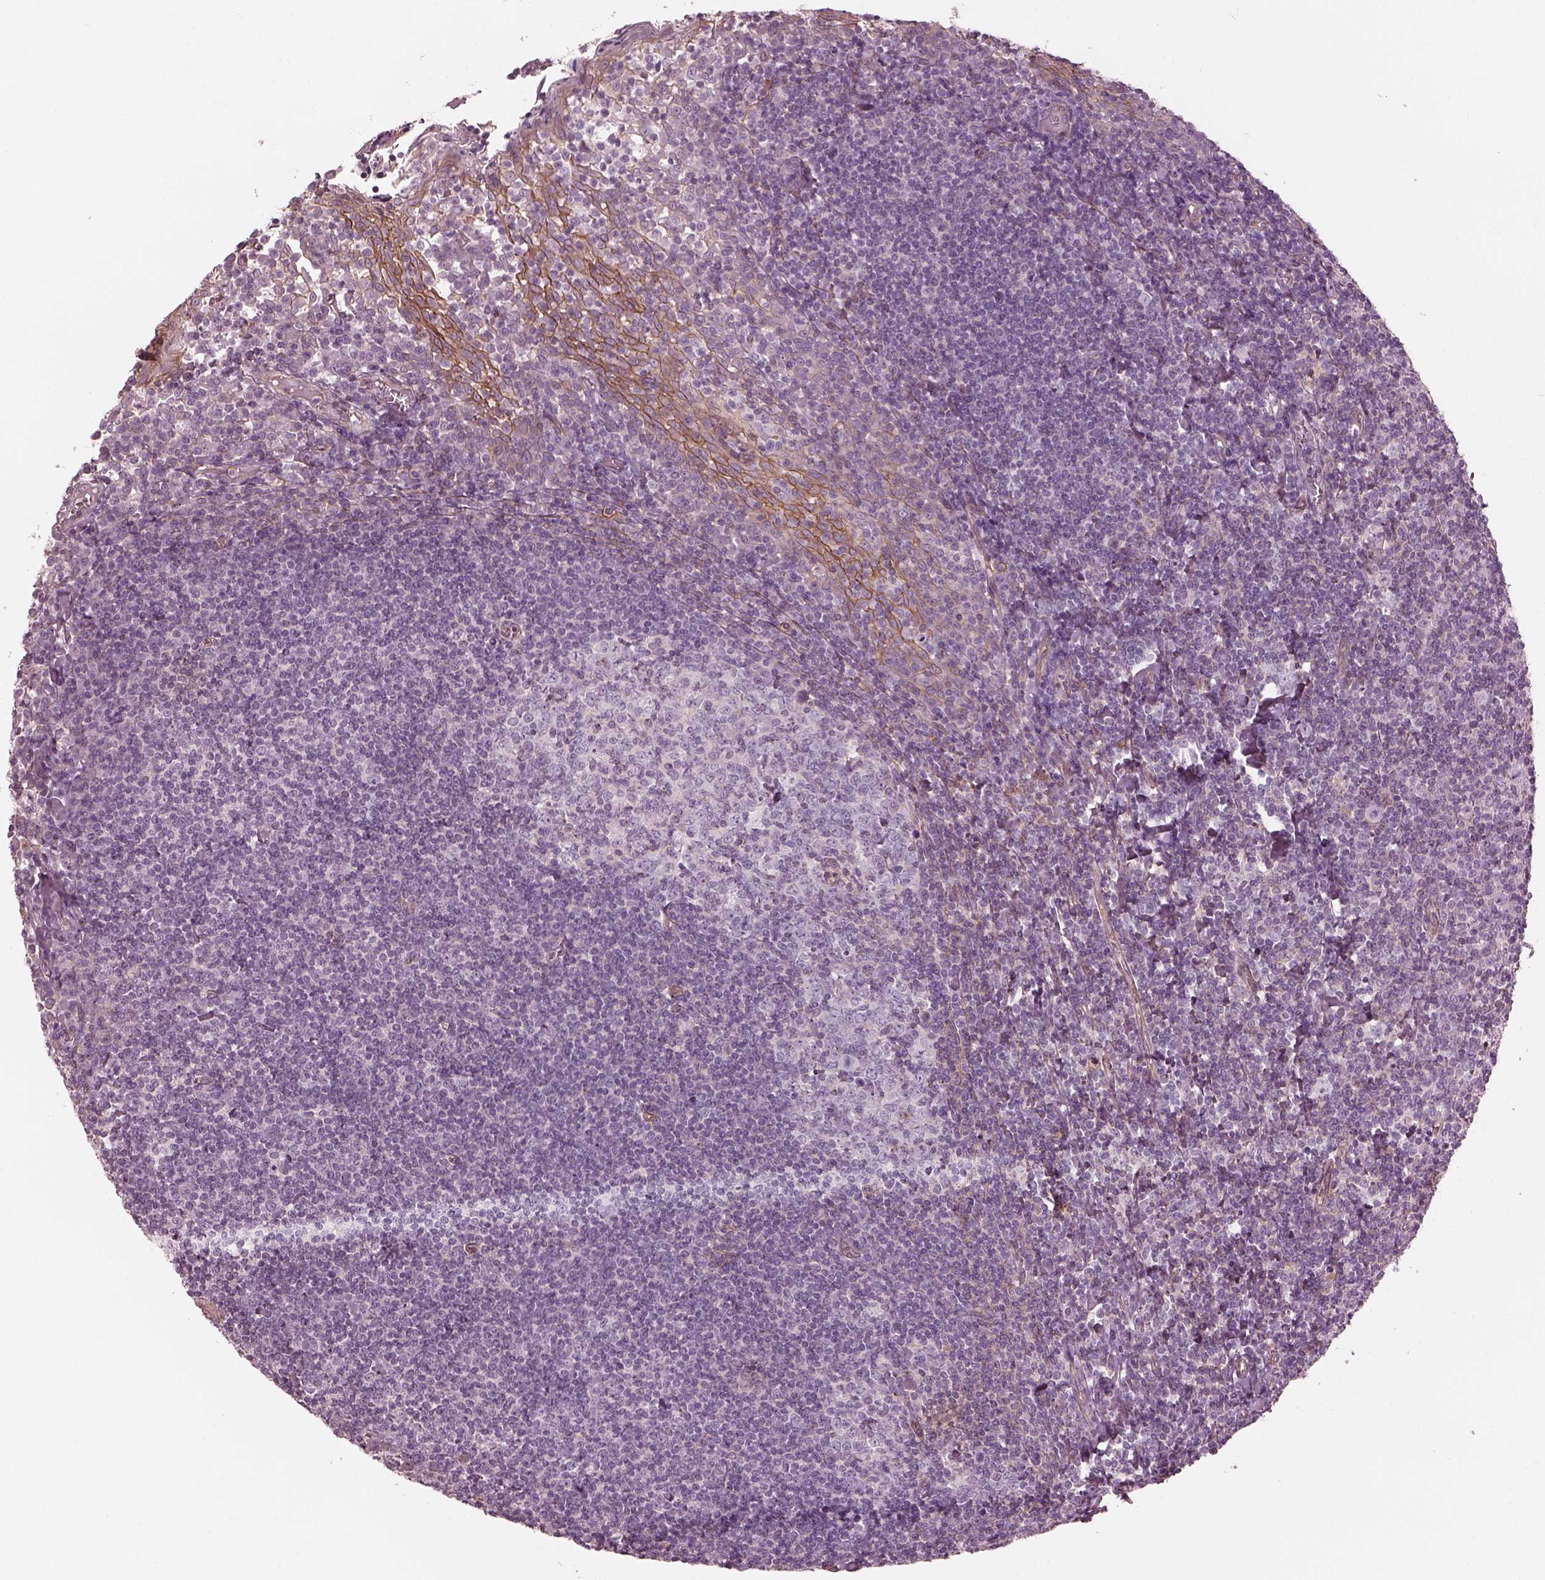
{"staining": {"intensity": "negative", "quantity": "none", "location": "none"}, "tissue": "tonsil", "cell_type": "Germinal center cells", "image_type": "normal", "snomed": [{"axis": "morphology", "description": "Normal tissue, NOS"}, {"axis": "topography", "description": "Tonsil"}], "caption": "Immunohistochemical staining of normal human tonsil reveals no significant staining in germinal center cells. (DAB (3,3'-diaminobenzidine) IHC, high magnification).", "gene": "ELAPOR1", "patient": {"sex": "female", "age": 12}}